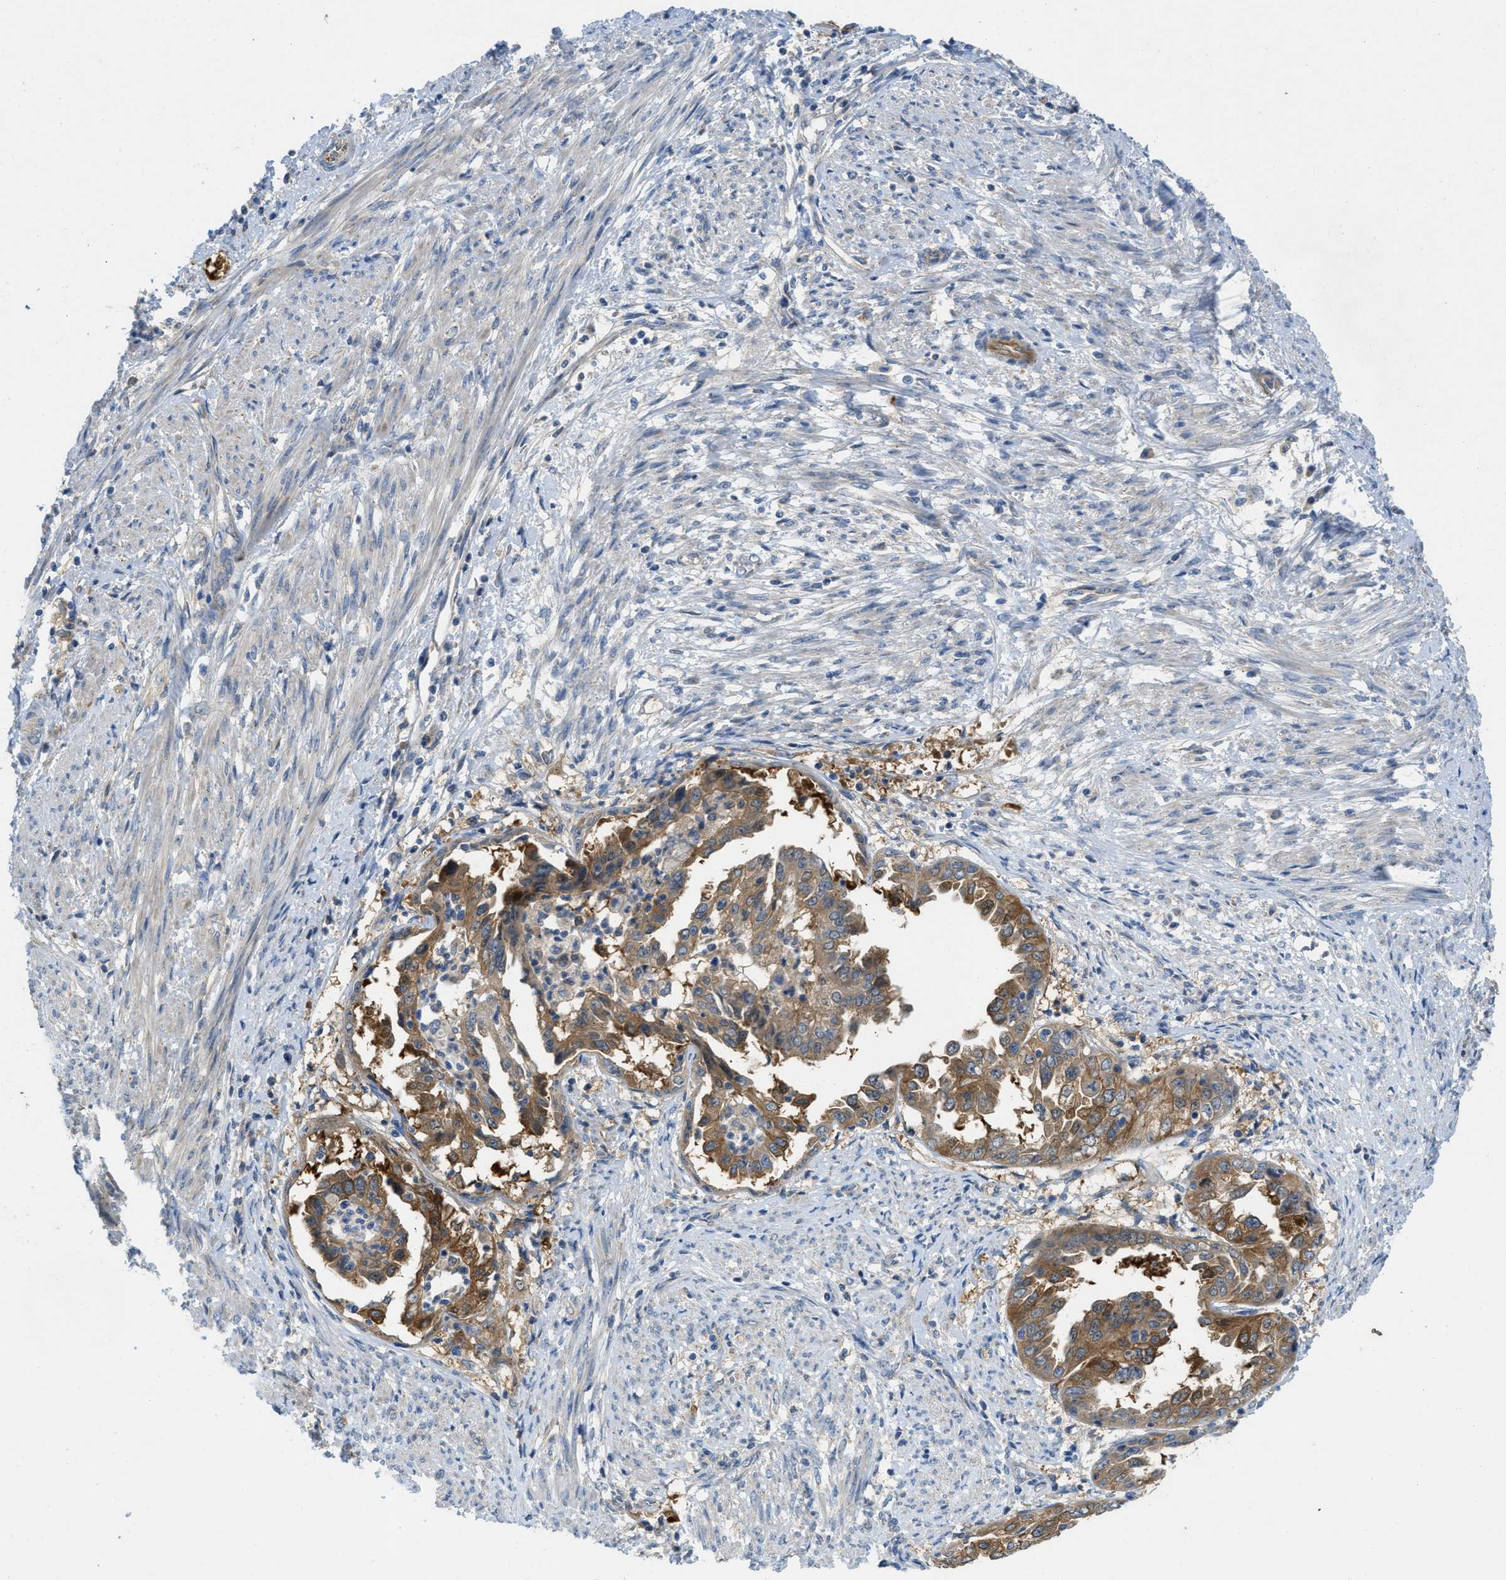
{"staining": {"intensity": "strong", "quantity": ">75%", "location": "cytoplasmic/membranous"}, "tissue": "endometrial cancer", "cell_type": "Tumor cells", "image_type": "cancer", "snomed": [{"axis": "morphology", "description": "Adenocarcinoma, NOS"}, {"axis": "topography", "description": "Endometrium"}], "caption": "Protein analysis of endometrial cancer (adenocarcinoma) tissue shows strong cytoplasmic/membranous positivity in about >75% of tumor cells.", "gene": "RIPK2", "patient": {"sex": "female", "age": 85}}